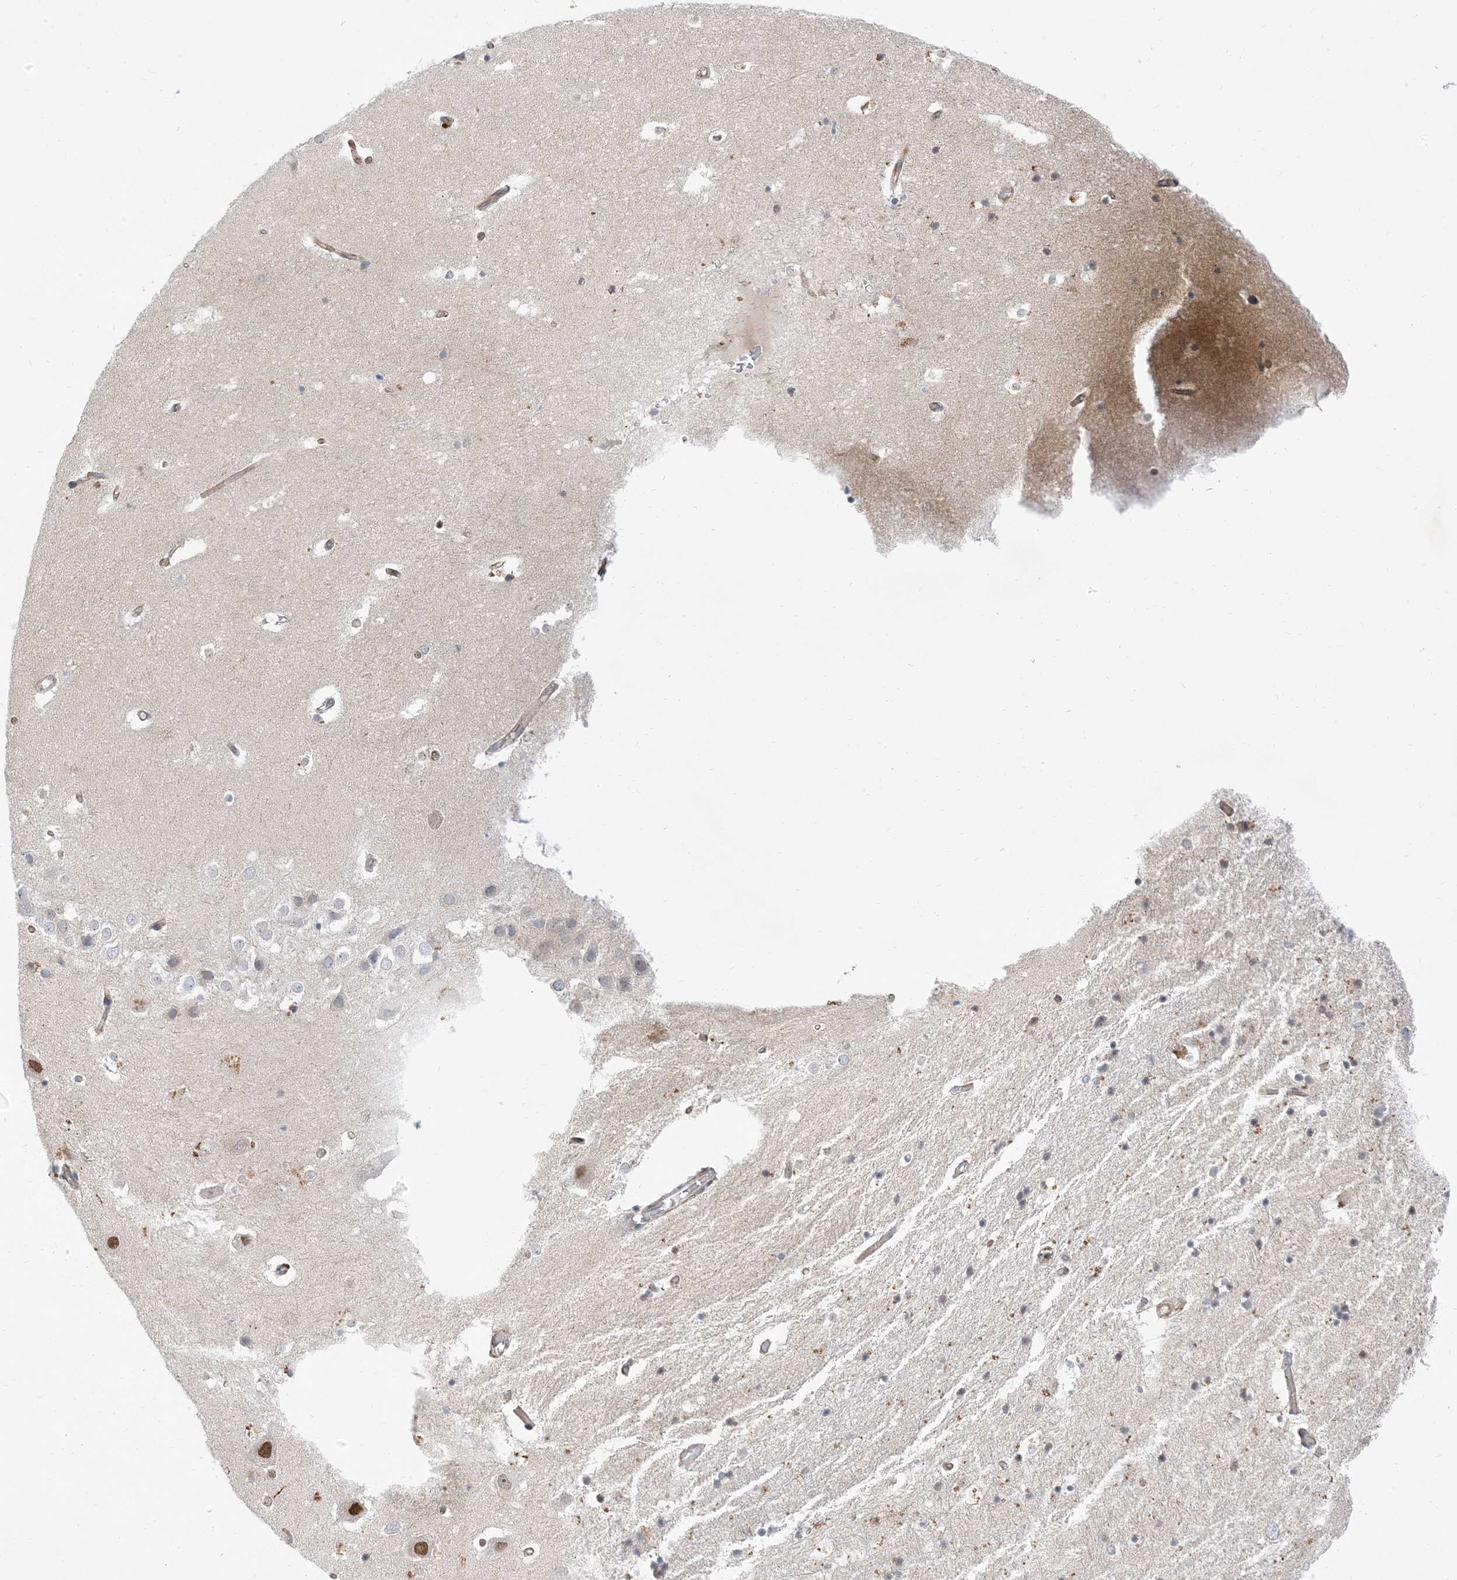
{"staining": {"intensity": "negative", "quantity": "none", "location": "none"}, "tissue": "hippocampus", "cell_type": "Glial cells", "image_type": "normal", "snomed": [{"axis": "morphology", "description": "Normal tissue, NOS"}, {"axis": "topography", "description": "Hippocampus"}], "caption": "There is no significant positivity in glial cells of hippocampus. (DAB IHC with hematoxylin counter stain).", "gene": "TYSND1", "patient": {"sex": "female", "age": 52}}